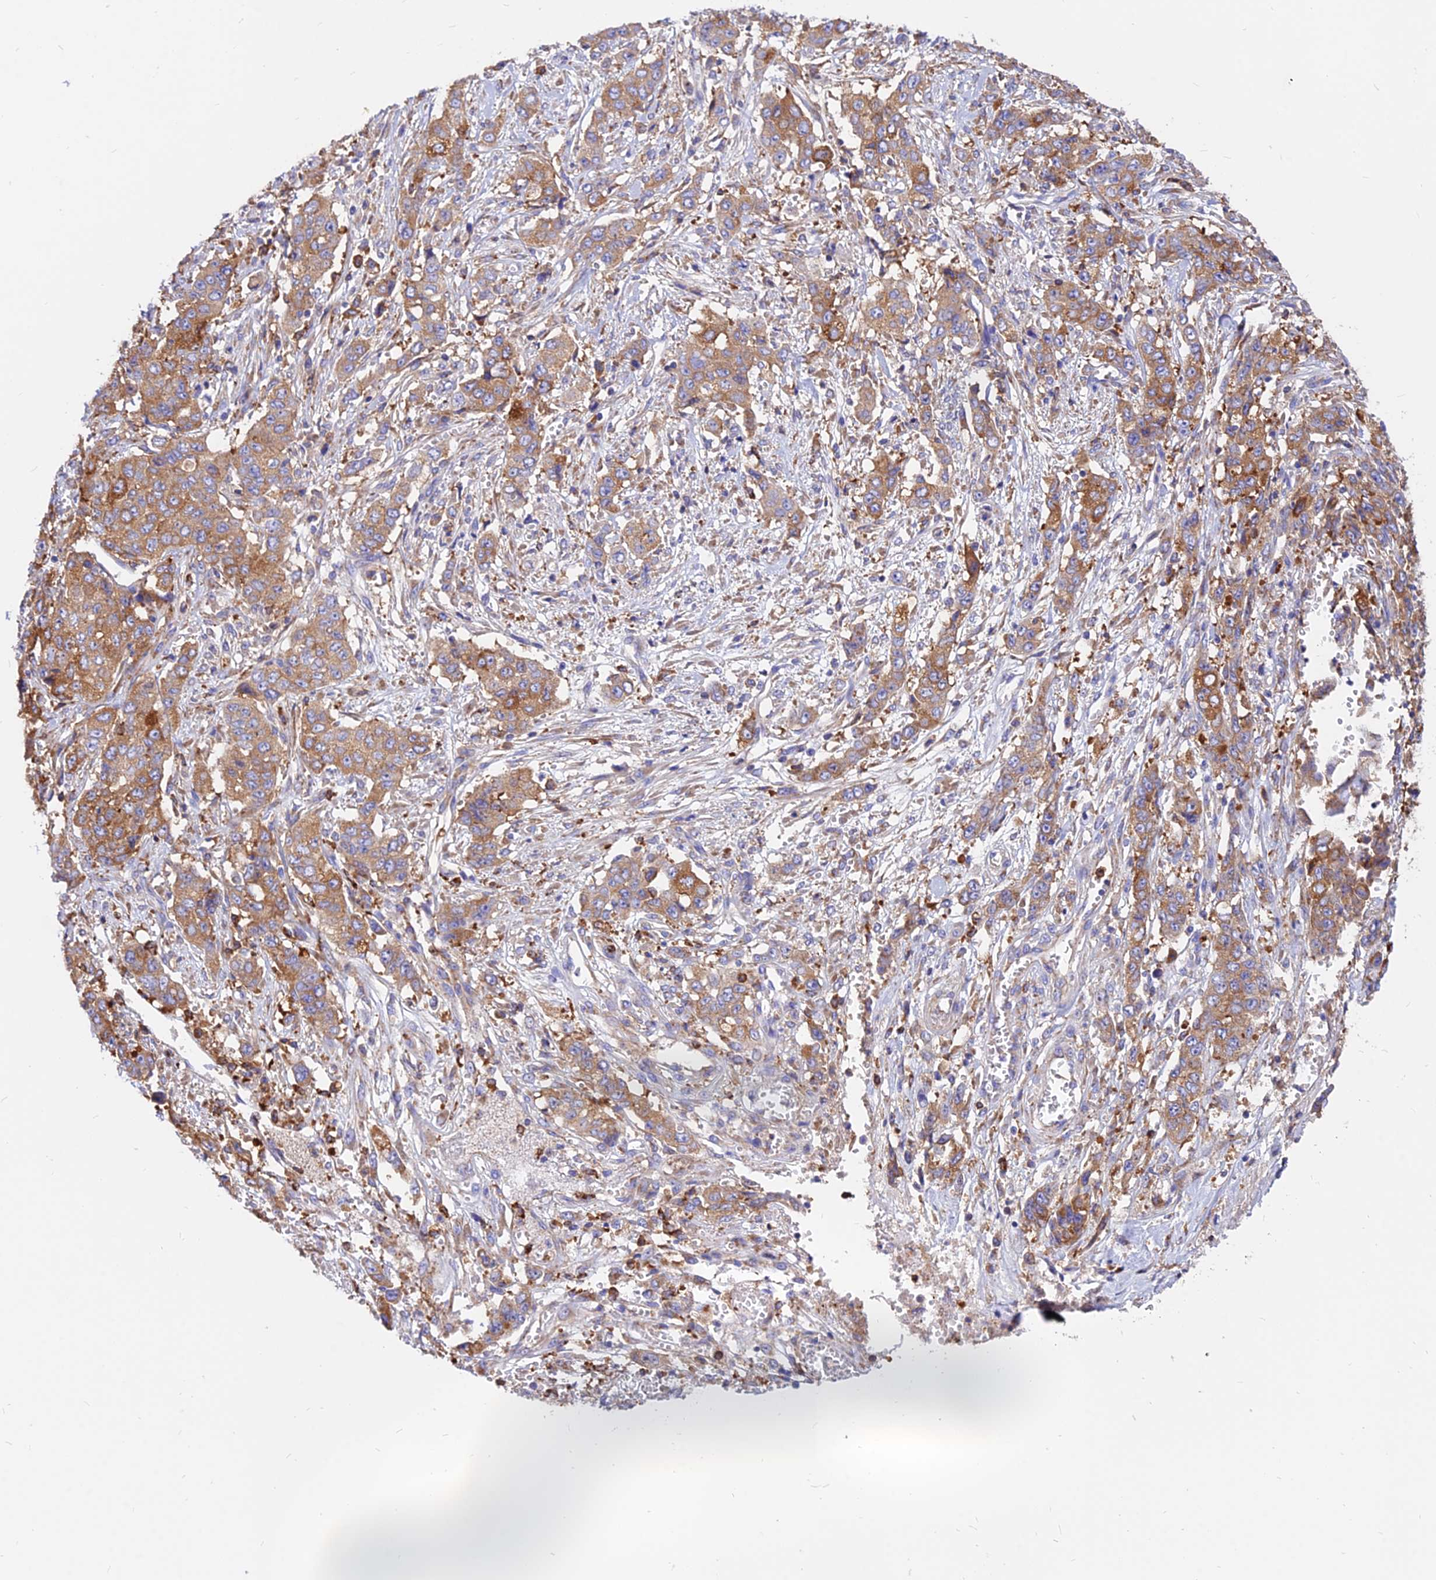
{"staining": {"intensity": "moderate", "quantity": ">75%", "location": "cytoplasmic/membranous"}, "tissue": "stomach cancer", "cell_type": "Tumor cells", "image_type": "cancer", "snomed": [{"axis": "morphology", "description": "Normal tissue, NOS"}, {"axis": "morphology", "description": "Adenocarcinoma, NOS"}, {"axis": "topography", "description": "Stomach"}], "caption": "Protein expression by immunohistochemistry reveals moderate cytoplasmic/membranous expression in about >75% of tumor cells in stomach cancer. (DAB (3,3'-diaminobenzidine) IHC with brightfield microscopy, high magnification).", "gene": "AGTRAP", "patient": {"sex": "female", "age": 64}}